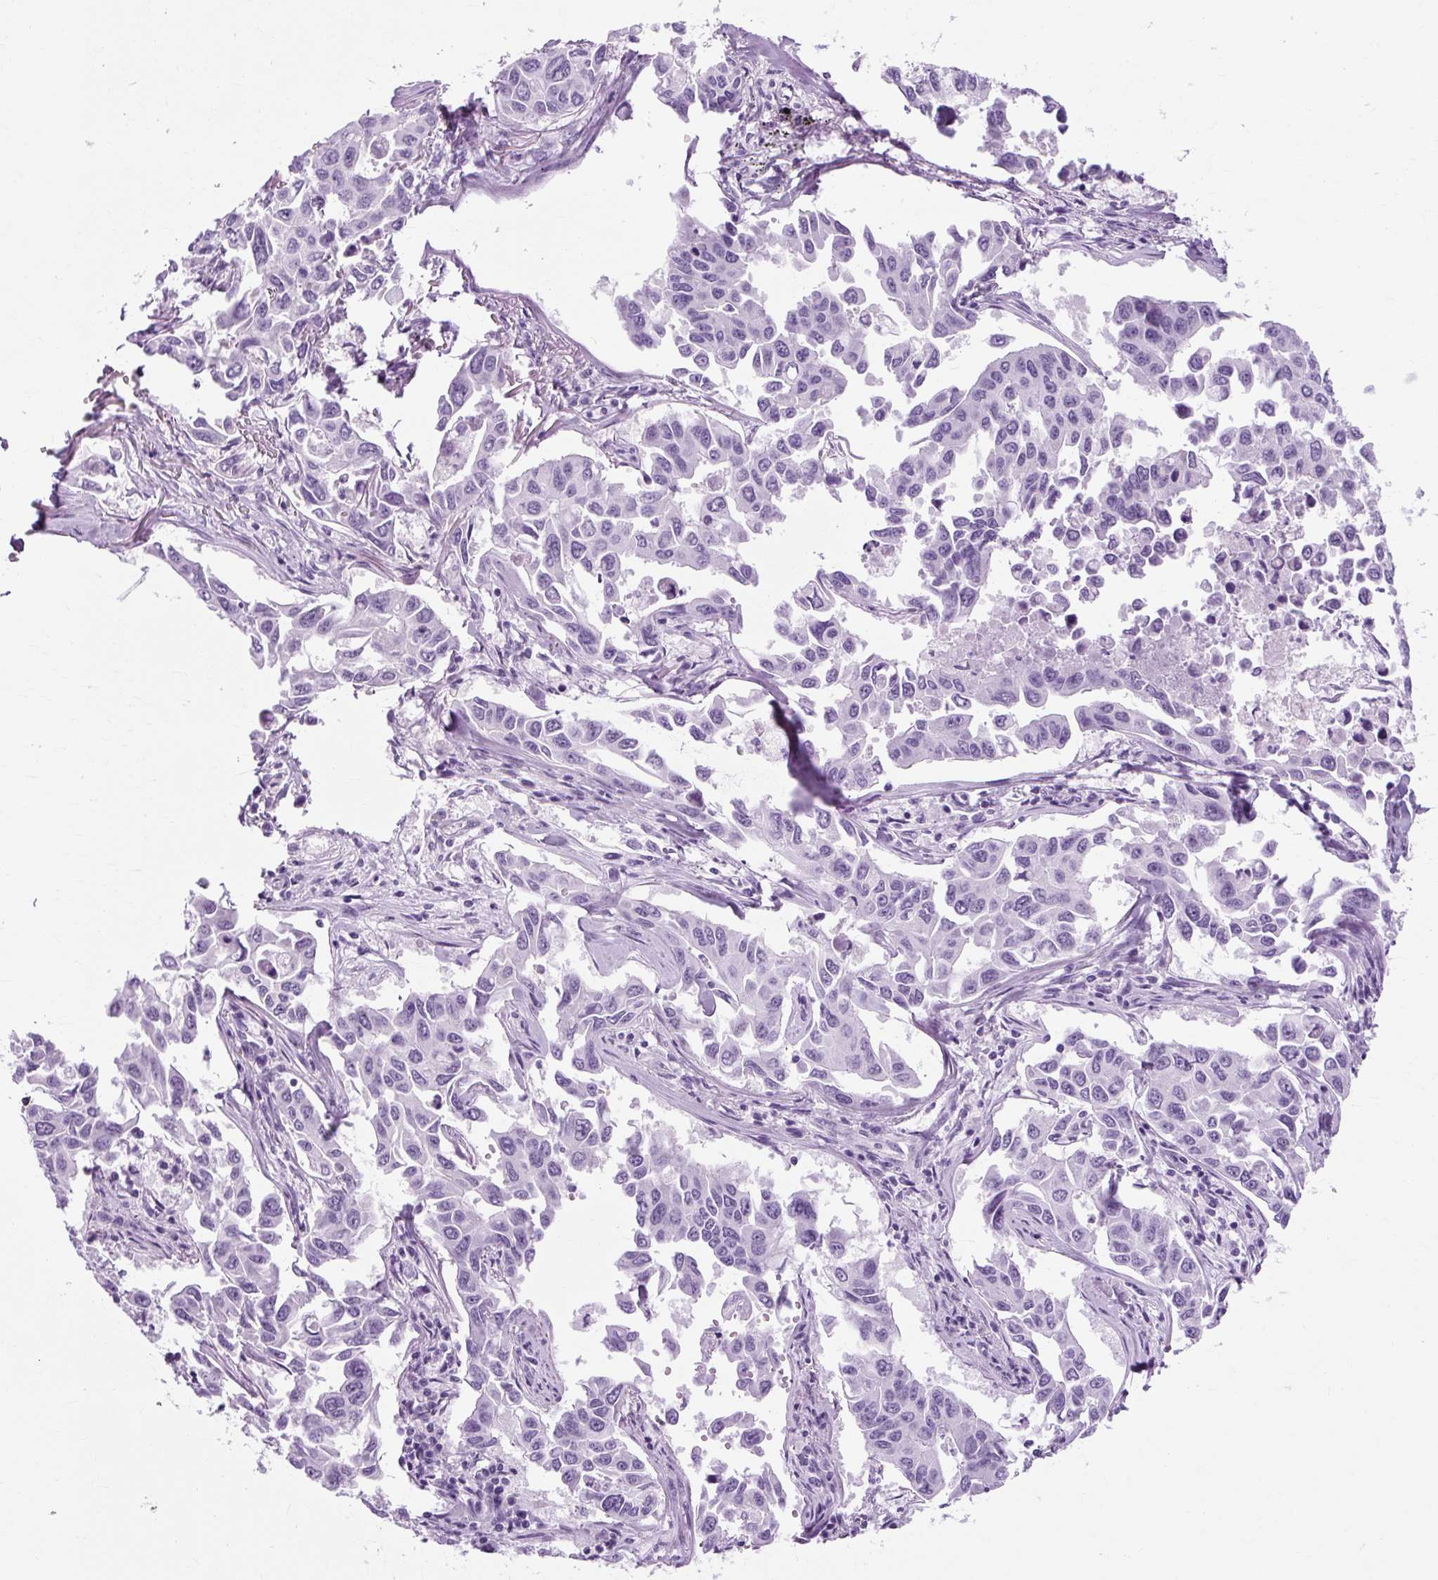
{"staining": {"intensity": "negative", "quantity": "none", "location": "none"}, "tissue": "lung cancer", "cell_type": "Tumor cells", "image_type": "cancer", "snomed": [{"axis": "morphology", "description": "Adenocarcinoma, NOS"}, {"axis": "topography", "description": "Lung"}], "caption": "Adenocarcinoma (lung) was stained to show a protein in brown. There is no significant staining in tumor cells. Nuclei are stained in blue.", "gene": "TMEM89", "patient": {"sex": "male", "age": 64}}